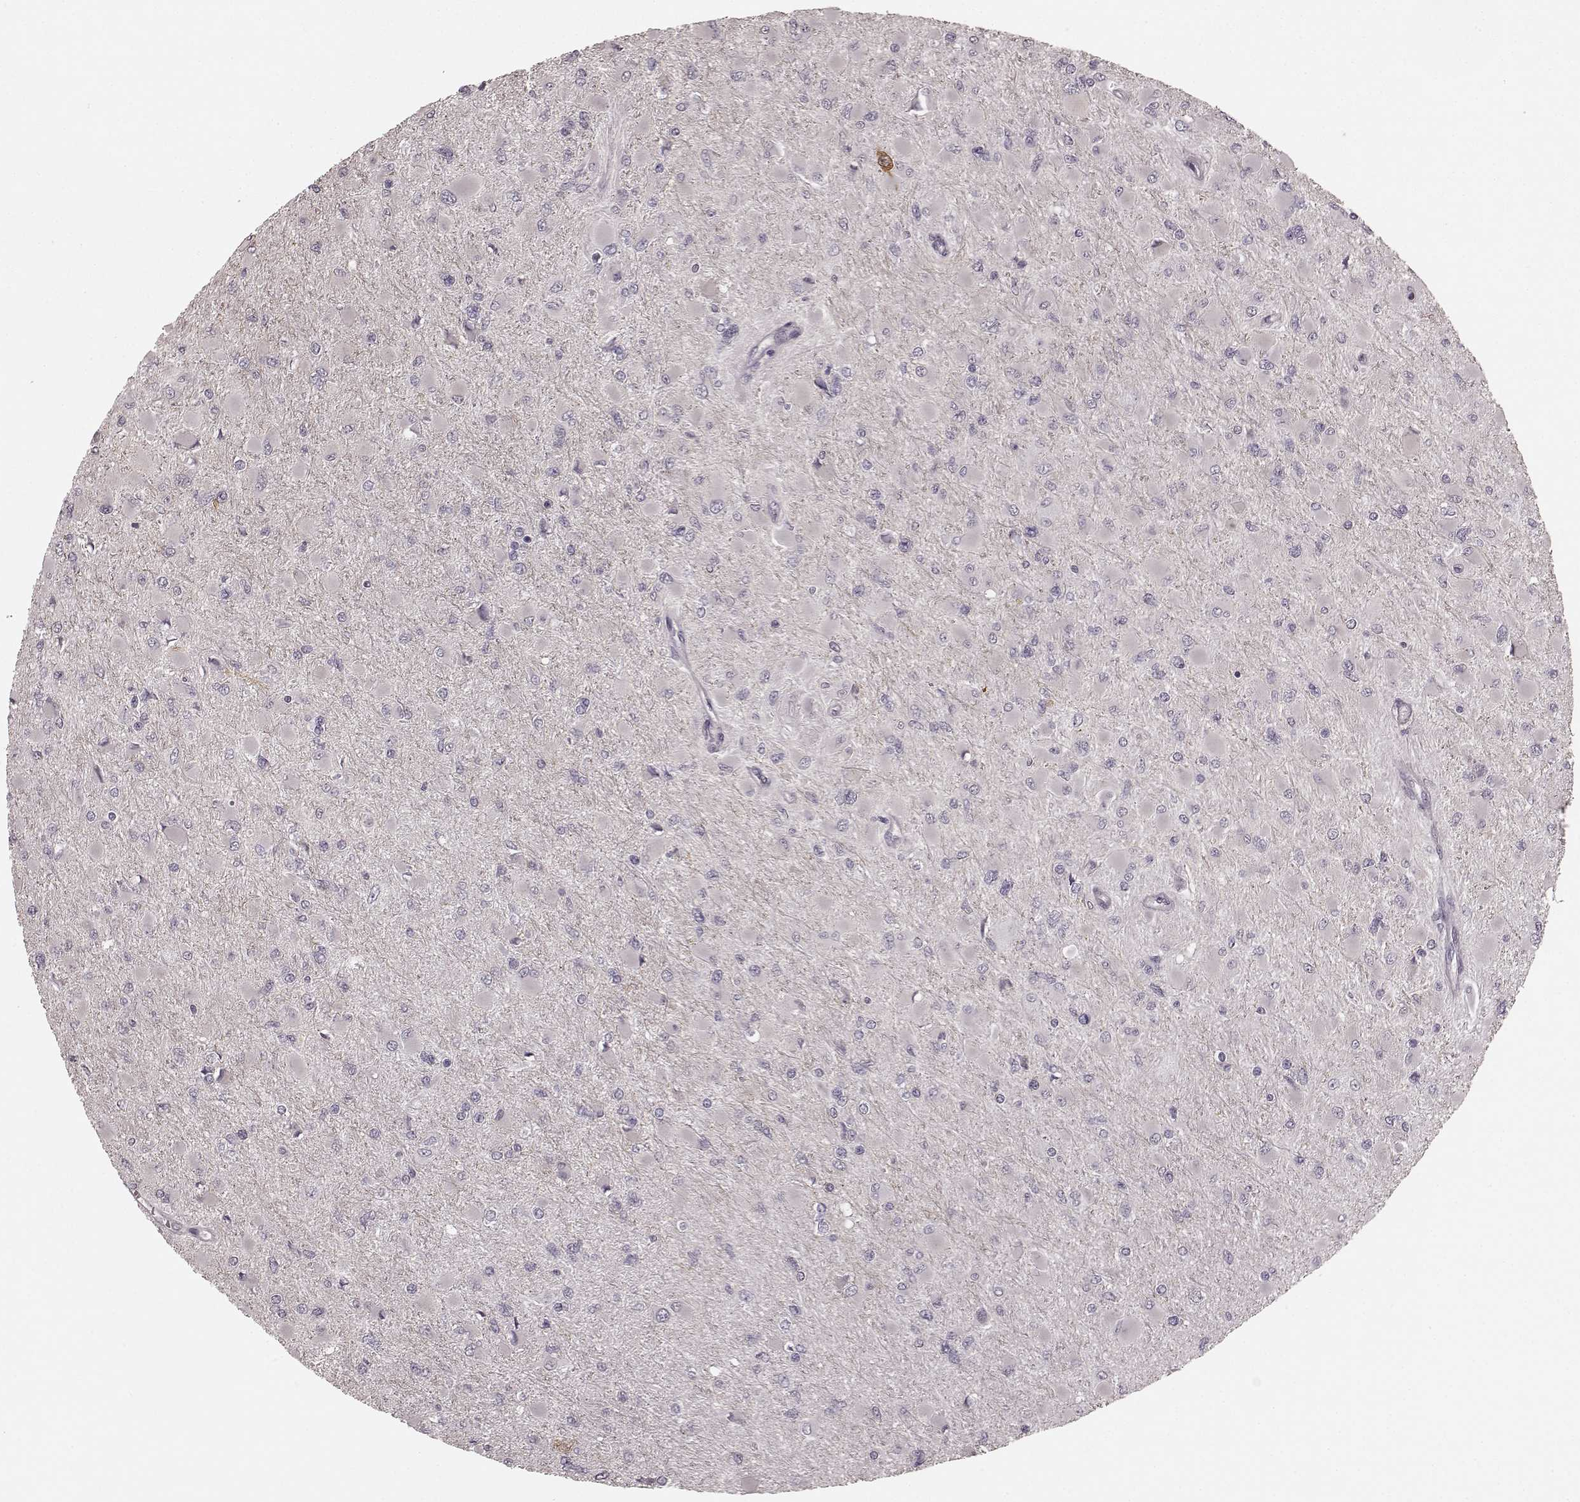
{"staining": {"intensity": "negative", "quantity": "none", "location": "none"}, "tissue": "glioma", "cell_type": "Tumor cells", "image_type": "cancer", "snomed": [{"axis": "morphology", "description": "Glioma, malignant, High grade"}, {"axis": "topography", "description": "Cerebral cortex"}], "caption": "This is a image of immunohistochemistry (IHC) staining of malignant glioma (high-grade), which shows no staining in tumor cells.", "gene": "PRKCE", "patient": {"sex": "female", "age": 36}}